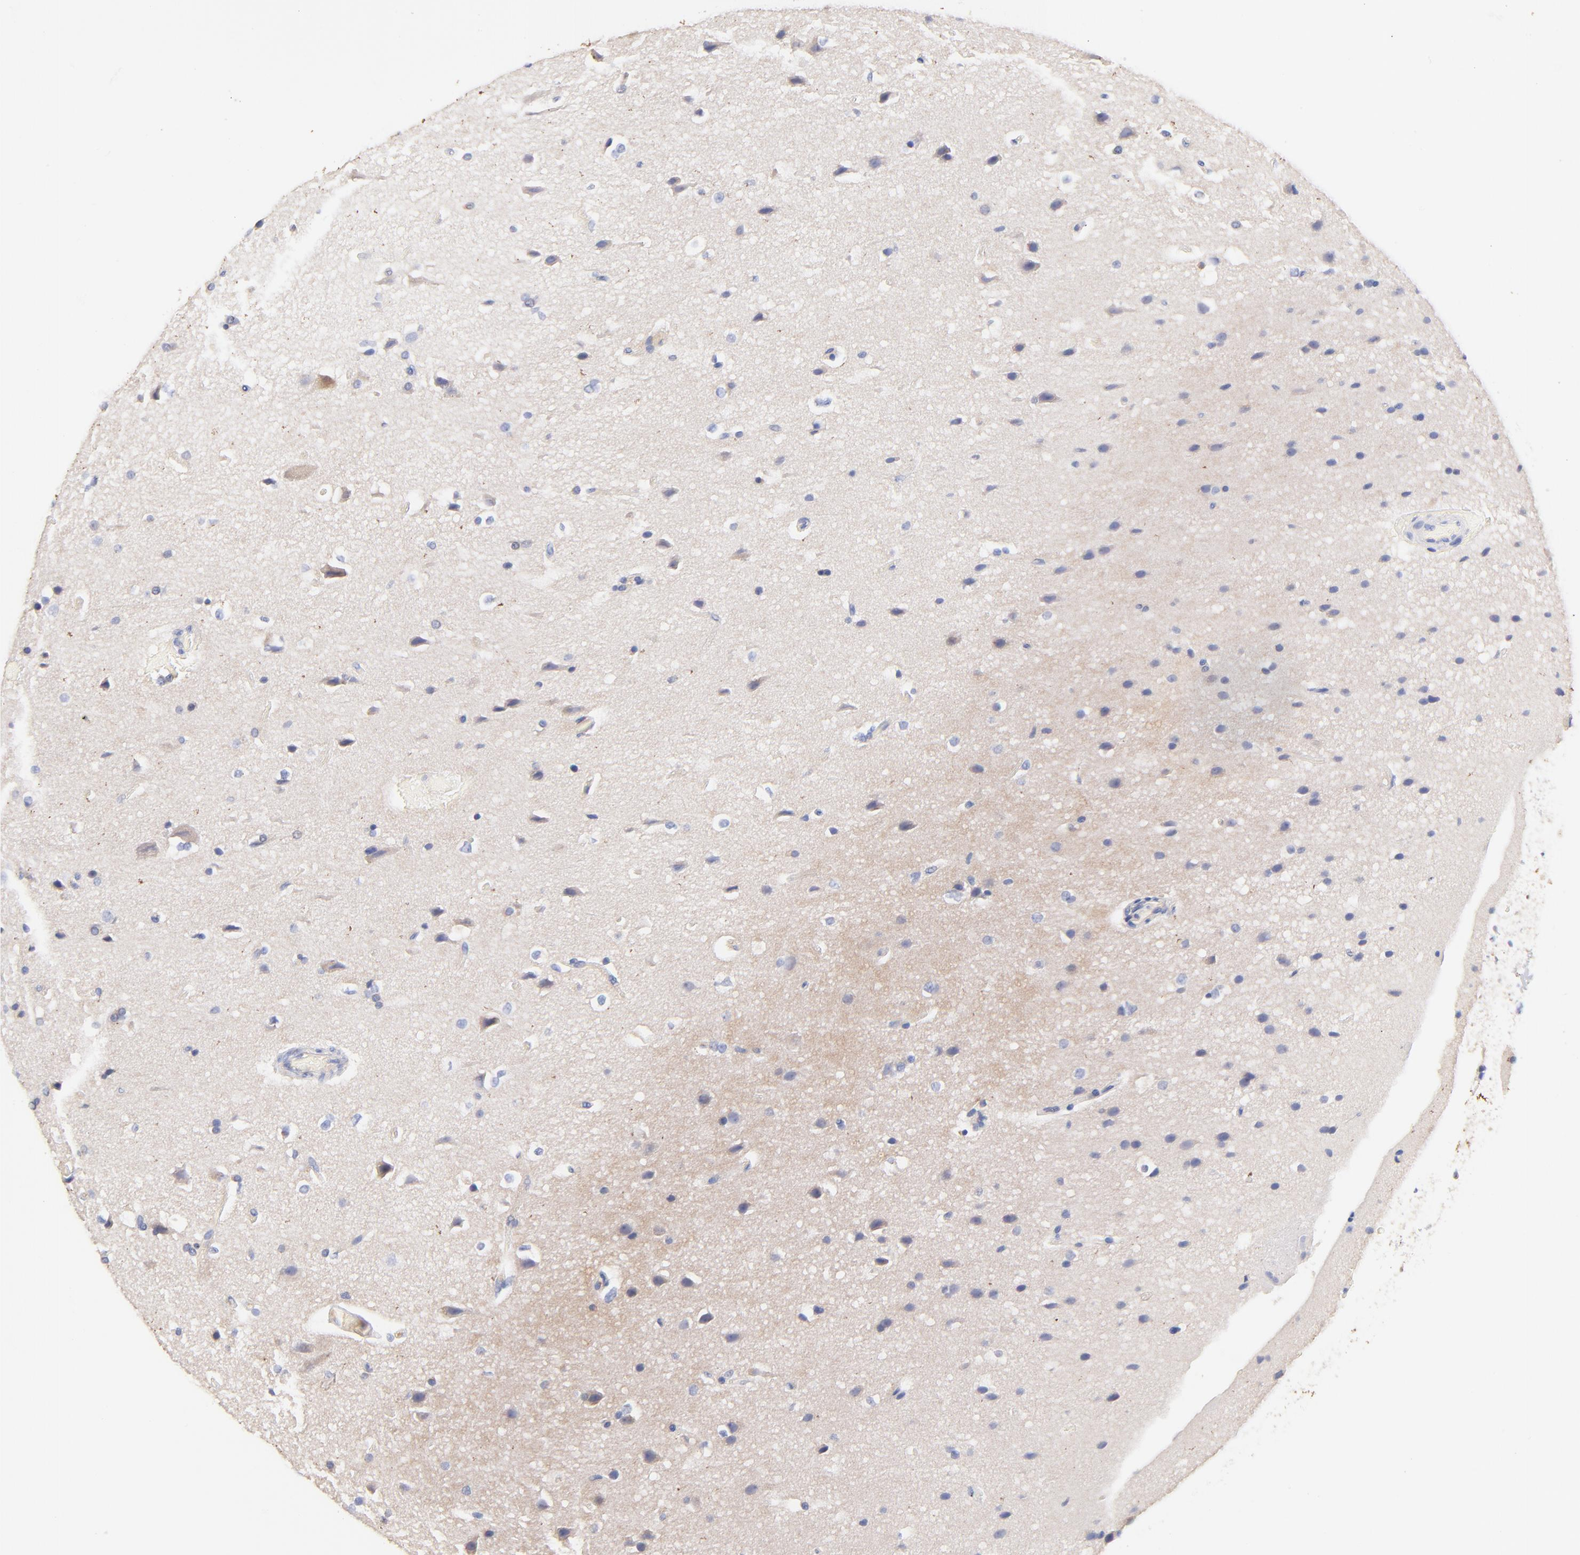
{"staining": {"intensity": "negative", "quantity": "none", "location": "none"}, "tissue": "glioma", "cell_type": "Tumor cells", "image_type": "cancer", "snomed": [{"axis": "morphology", "description": "Glioma, malignant, Low grade"}, {"axis": "topography", "description": "Cerebral cortex"}], "caption": "Malignant low-grade glioma stained for a protein using immunohistochemistry shows no positivity tumor cells.", "gene": "IGLV7-43", "patient": {"sex": "female", "age": 47}}